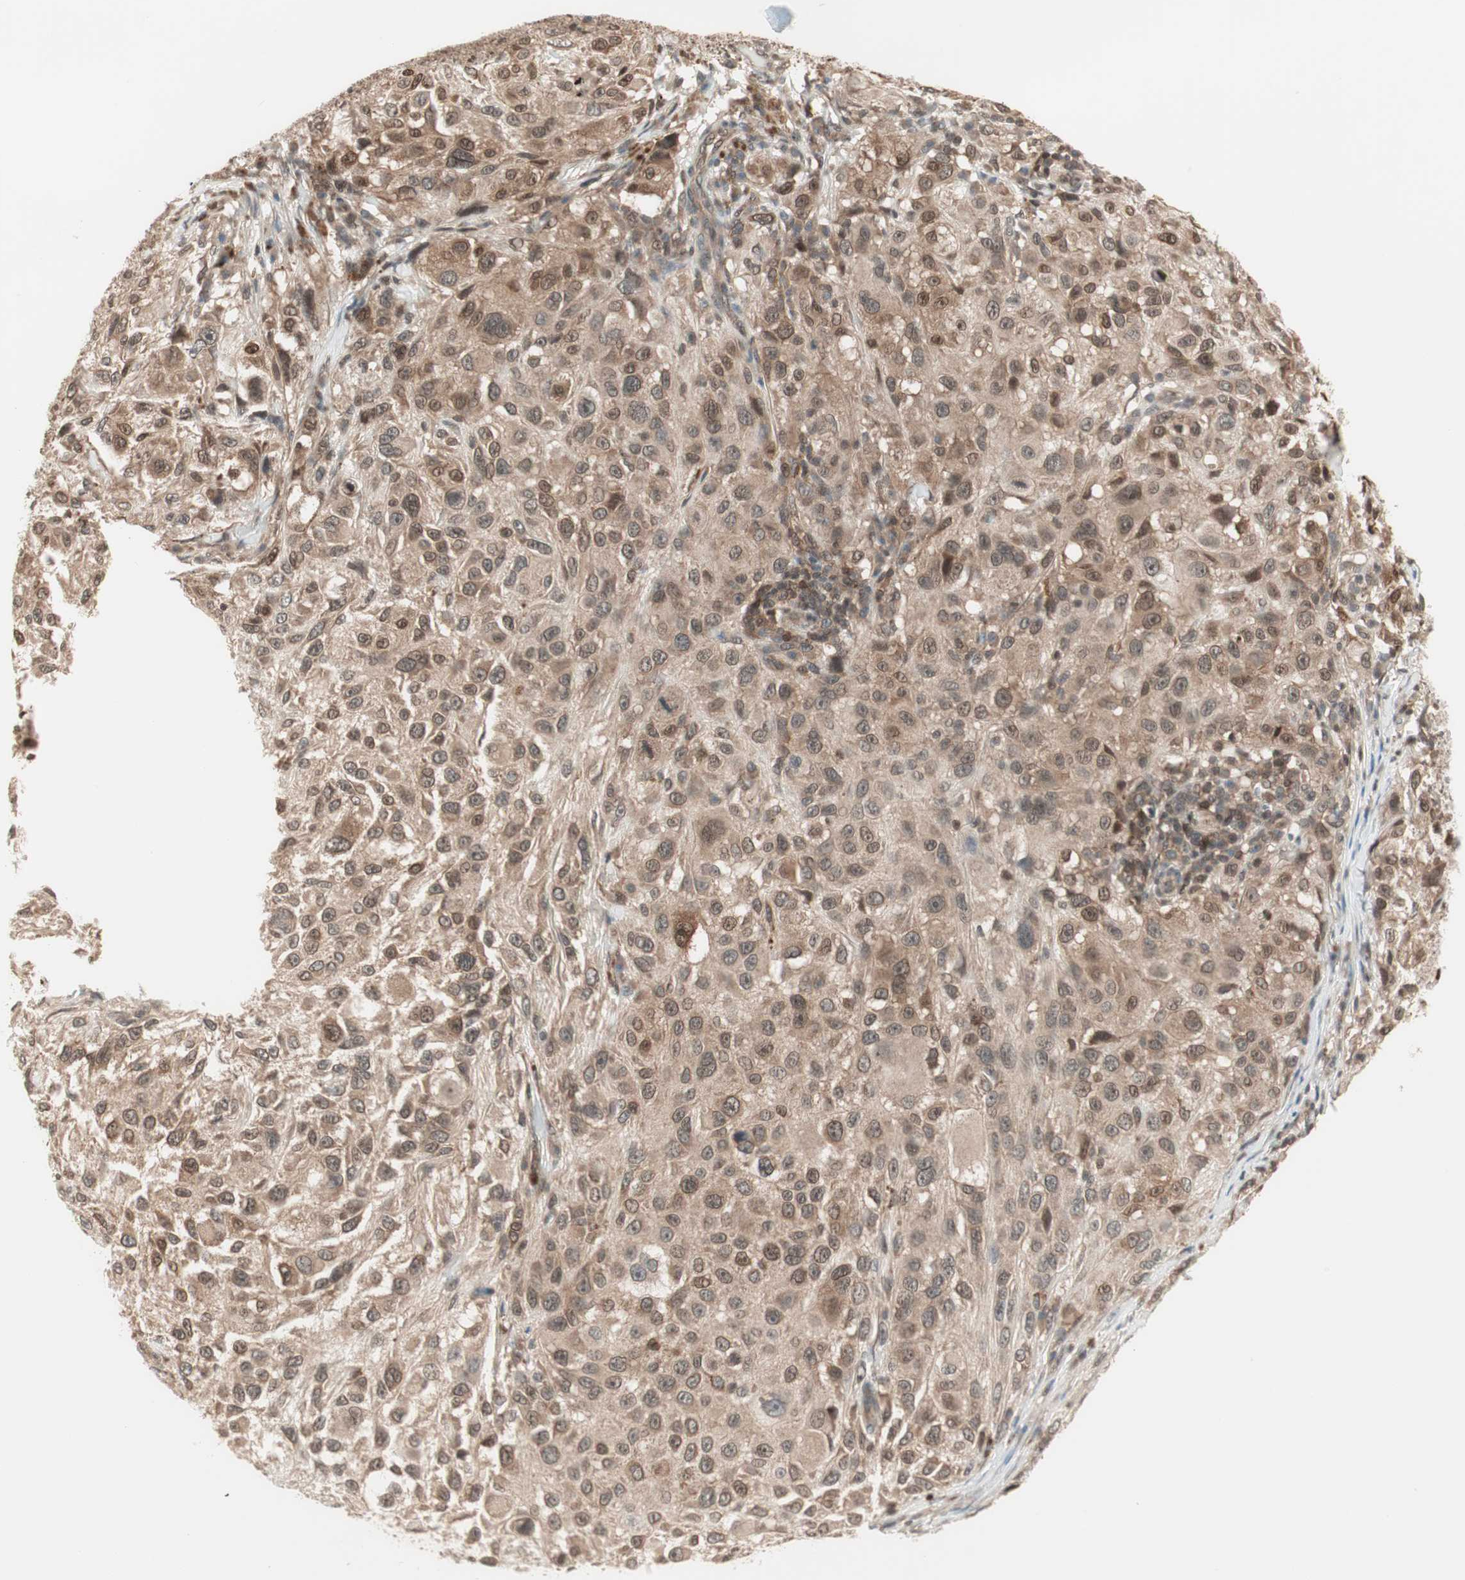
{"staining": {"intensity": "moderate", "quantity": ">75%", "location": "cytoplasmic/membranous"}, "tissue": "melanoma", "cell_type": "Tumor cells", "image_type": "cancer", "snomed": [{"axis": "morphology", "description": "Necrosis, NOS"}, {"axis": "morphology", "description": "Malignant melanoma, NOS"}, {"axis": "topography", "description": "Skin"}], "caption": "Malignant melanoma stained with immunohistochemistry (IHC) displays moderate cytoplasmic/membranous expression in about >75% of tumor cells.", "gene": "UBE2I", "patient": {"sex": "female", "age": 87}}